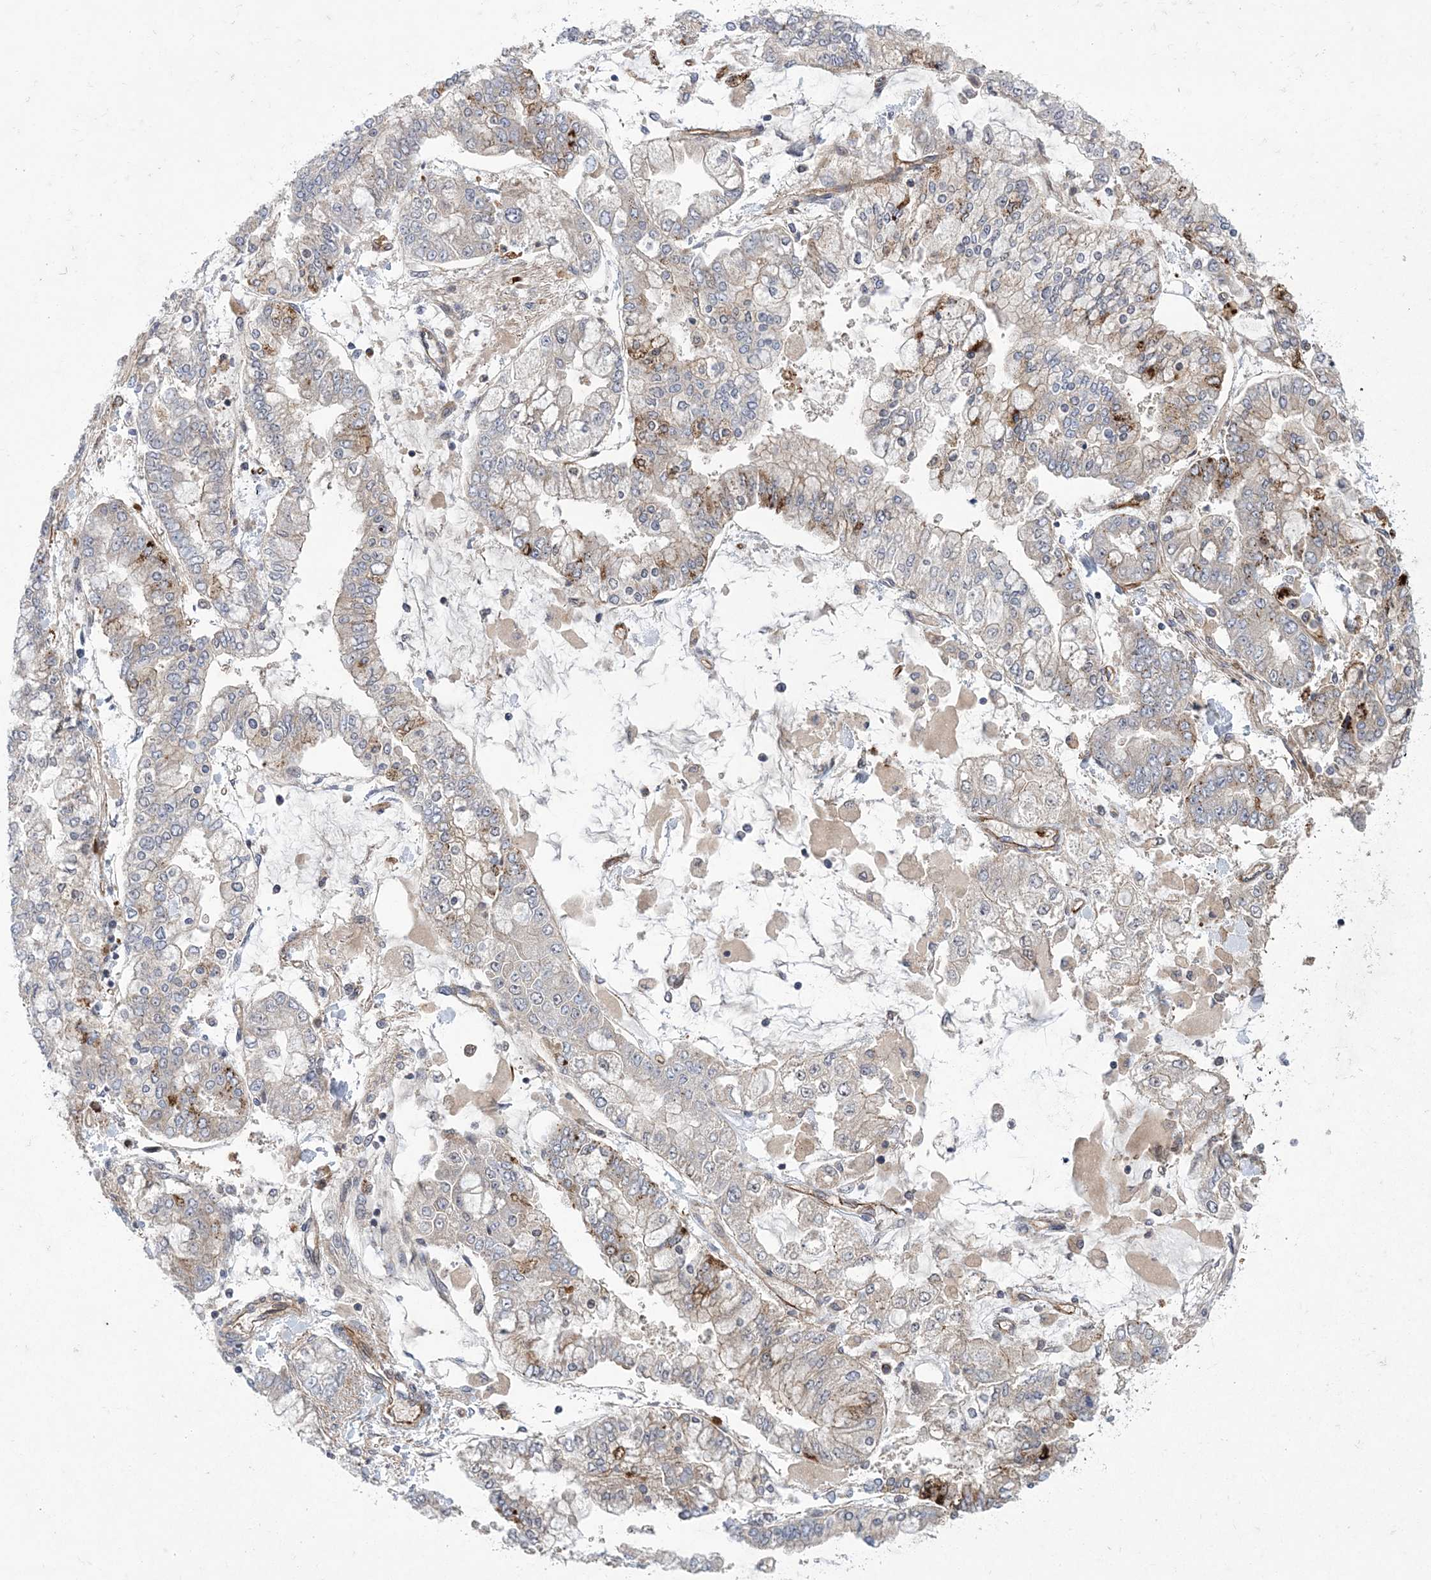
{"staining": {"intensity": "moderate", "quantity": "<25%", "location": "cytoplasmic/membranous"}, "tissue": "stomach cancer", "cell_type": "Tumor cells", "image_type": "cancer", "snomed": [{"axis": "morphology", "description": "Normal tissue, NOS"}, {"axis": "morphology", "description": "Adenocarcinoma, NOS"}, {"axis": "topography", "description": "Stomach, upper"}, {"axis": "topography", "description": "Stomach"}], "caption": "Immunohistochemistry of human stomach adenocarcinoma demonstrates low levels of moderate cytoplasmic/membranous positivity in about <25% of tumor cells.", "gene": "CALN1", "patient": {"sex": "male", "age": 76}}